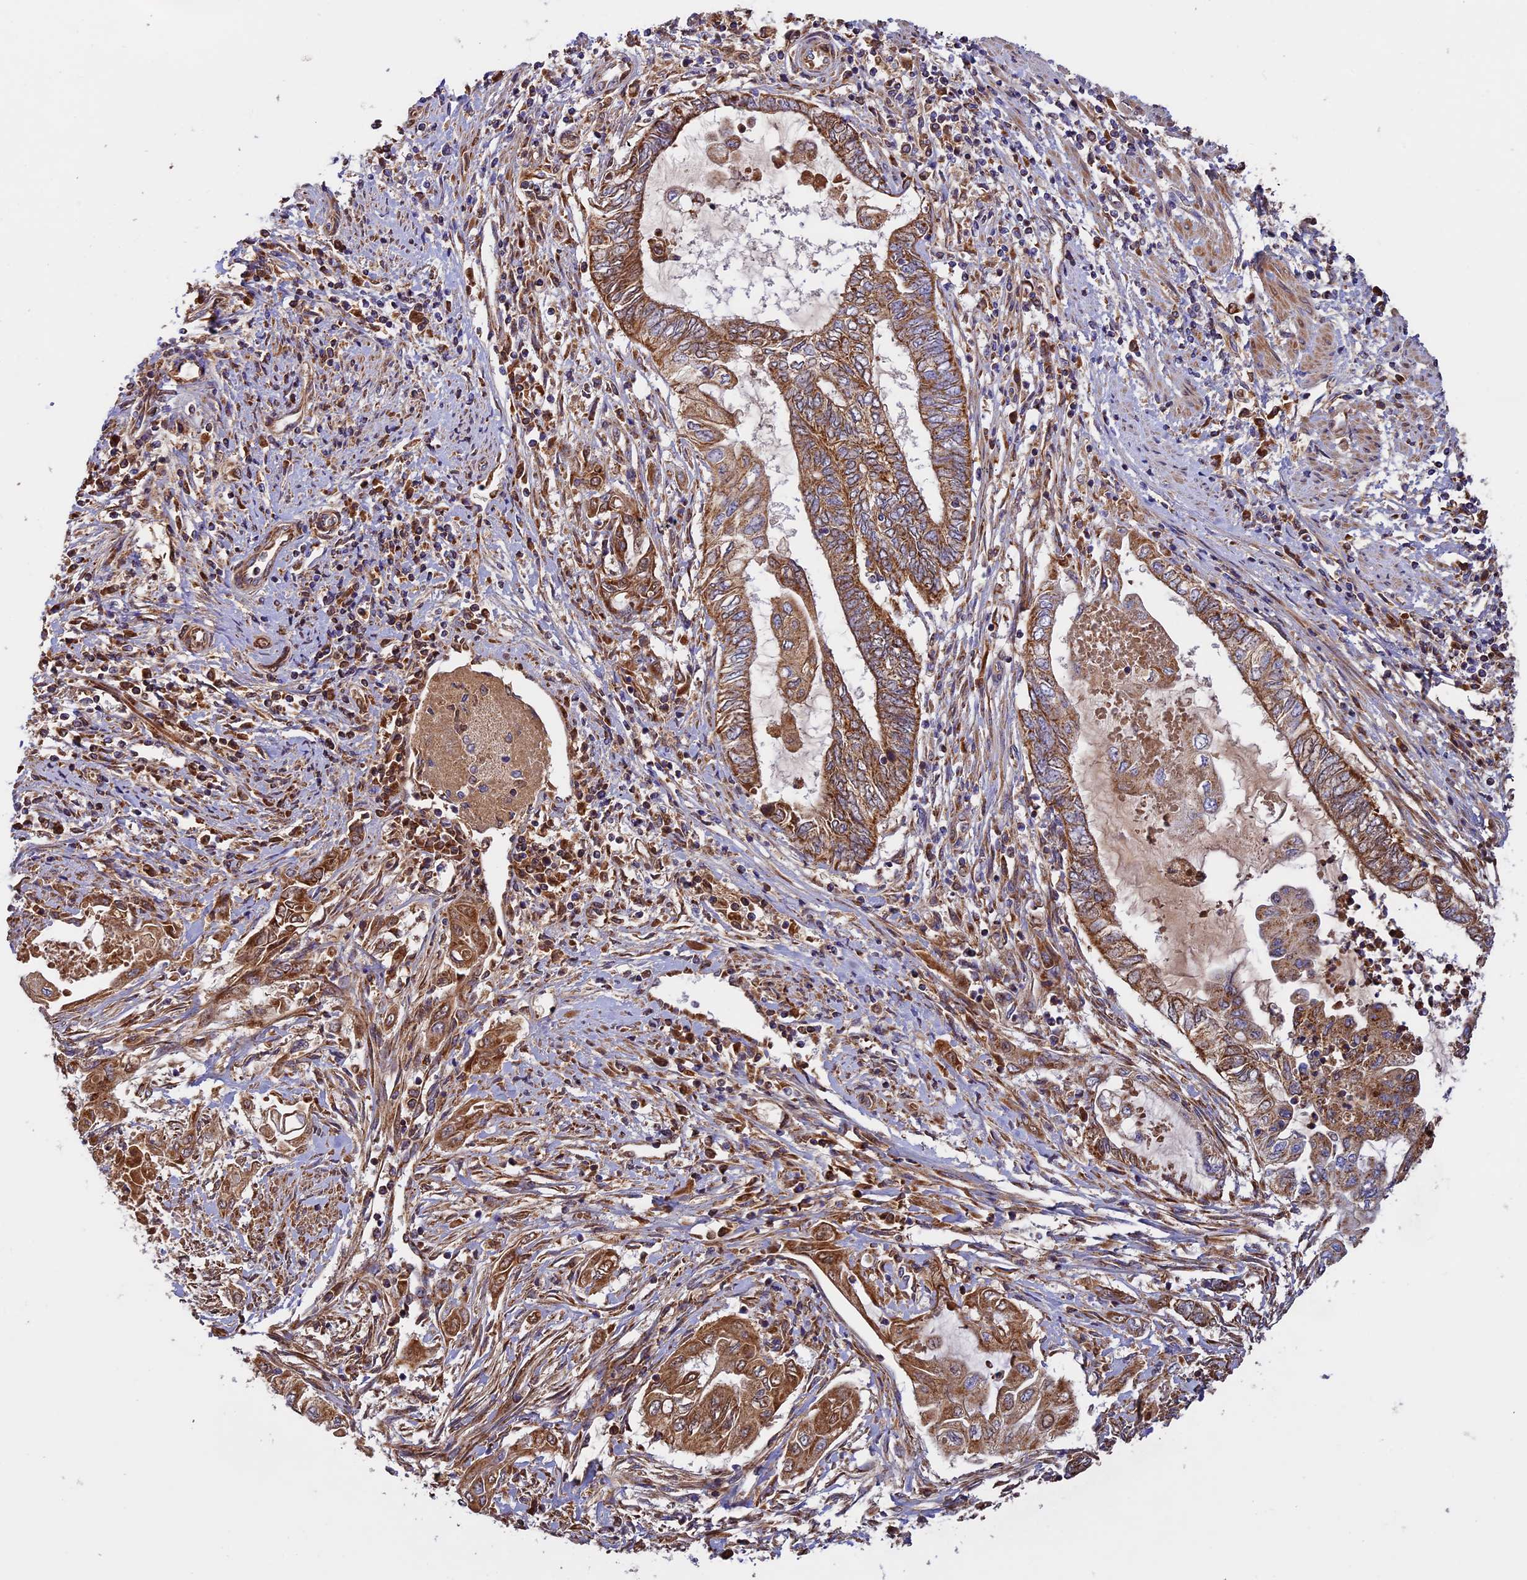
{"staining": {"intensity": "strong", "quantity": ">75%", "location": "cytoplasmic/membranous"}, "tissue": "endometrial cancer", "cell_type": "Tumor cells", "image_type": "cancer", "snomed": [{"axis": "morphology", "description": "Adenocarcinoma, NOS"}, {"axis": "topography", "description": "Uterus"}, {"axis": "topography", "description": "Endometrium"}], "caption": "Immunohistochemical staining of adenocarcinoma (endometrial) reveals high levels of strong cytoplasmic/membranous staining in approximately >75% of tumor cells.", "gene": "OCEL1", "patient": {"sex": "female", "age": 70}}